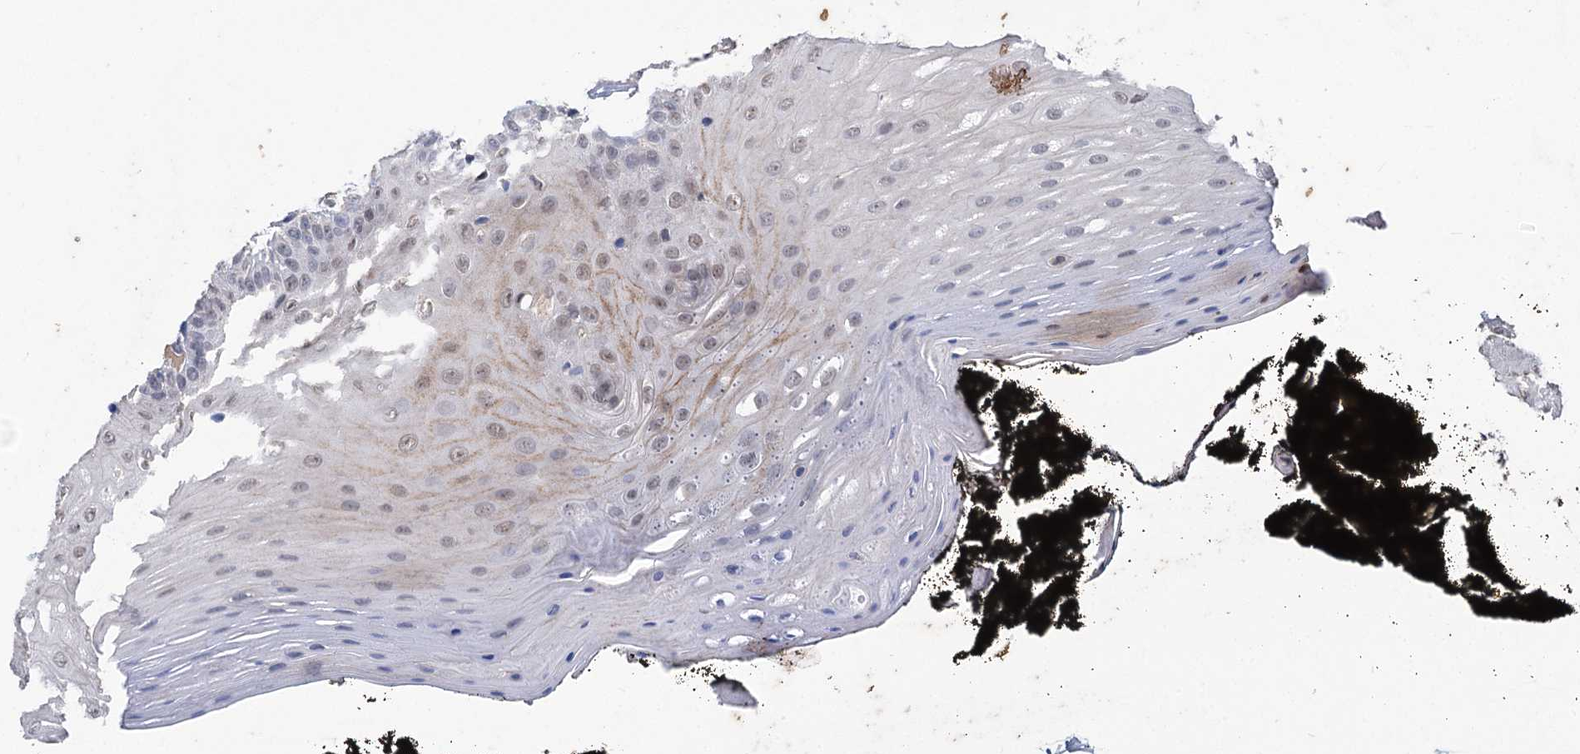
{"staining": {"intensity": "weak", "quantity": "<25%", "location": "cytoplasmic/membranous,nuclear"}, "tissue": "oral mucosa", "cell_type": "Squamous epithelial cells", "image_type": "normal", "snomed": [{"axis": "morphology", "description": "Normal tissue, NOS"}, {"axis": "topography", "description": "Oral tissue"}], "caption": "A micrograph of human oral mucosa is negative for staining in squamous epithelial cells.", "gene": "CLPB", "patient": {"sex": "male", "age": 74}}